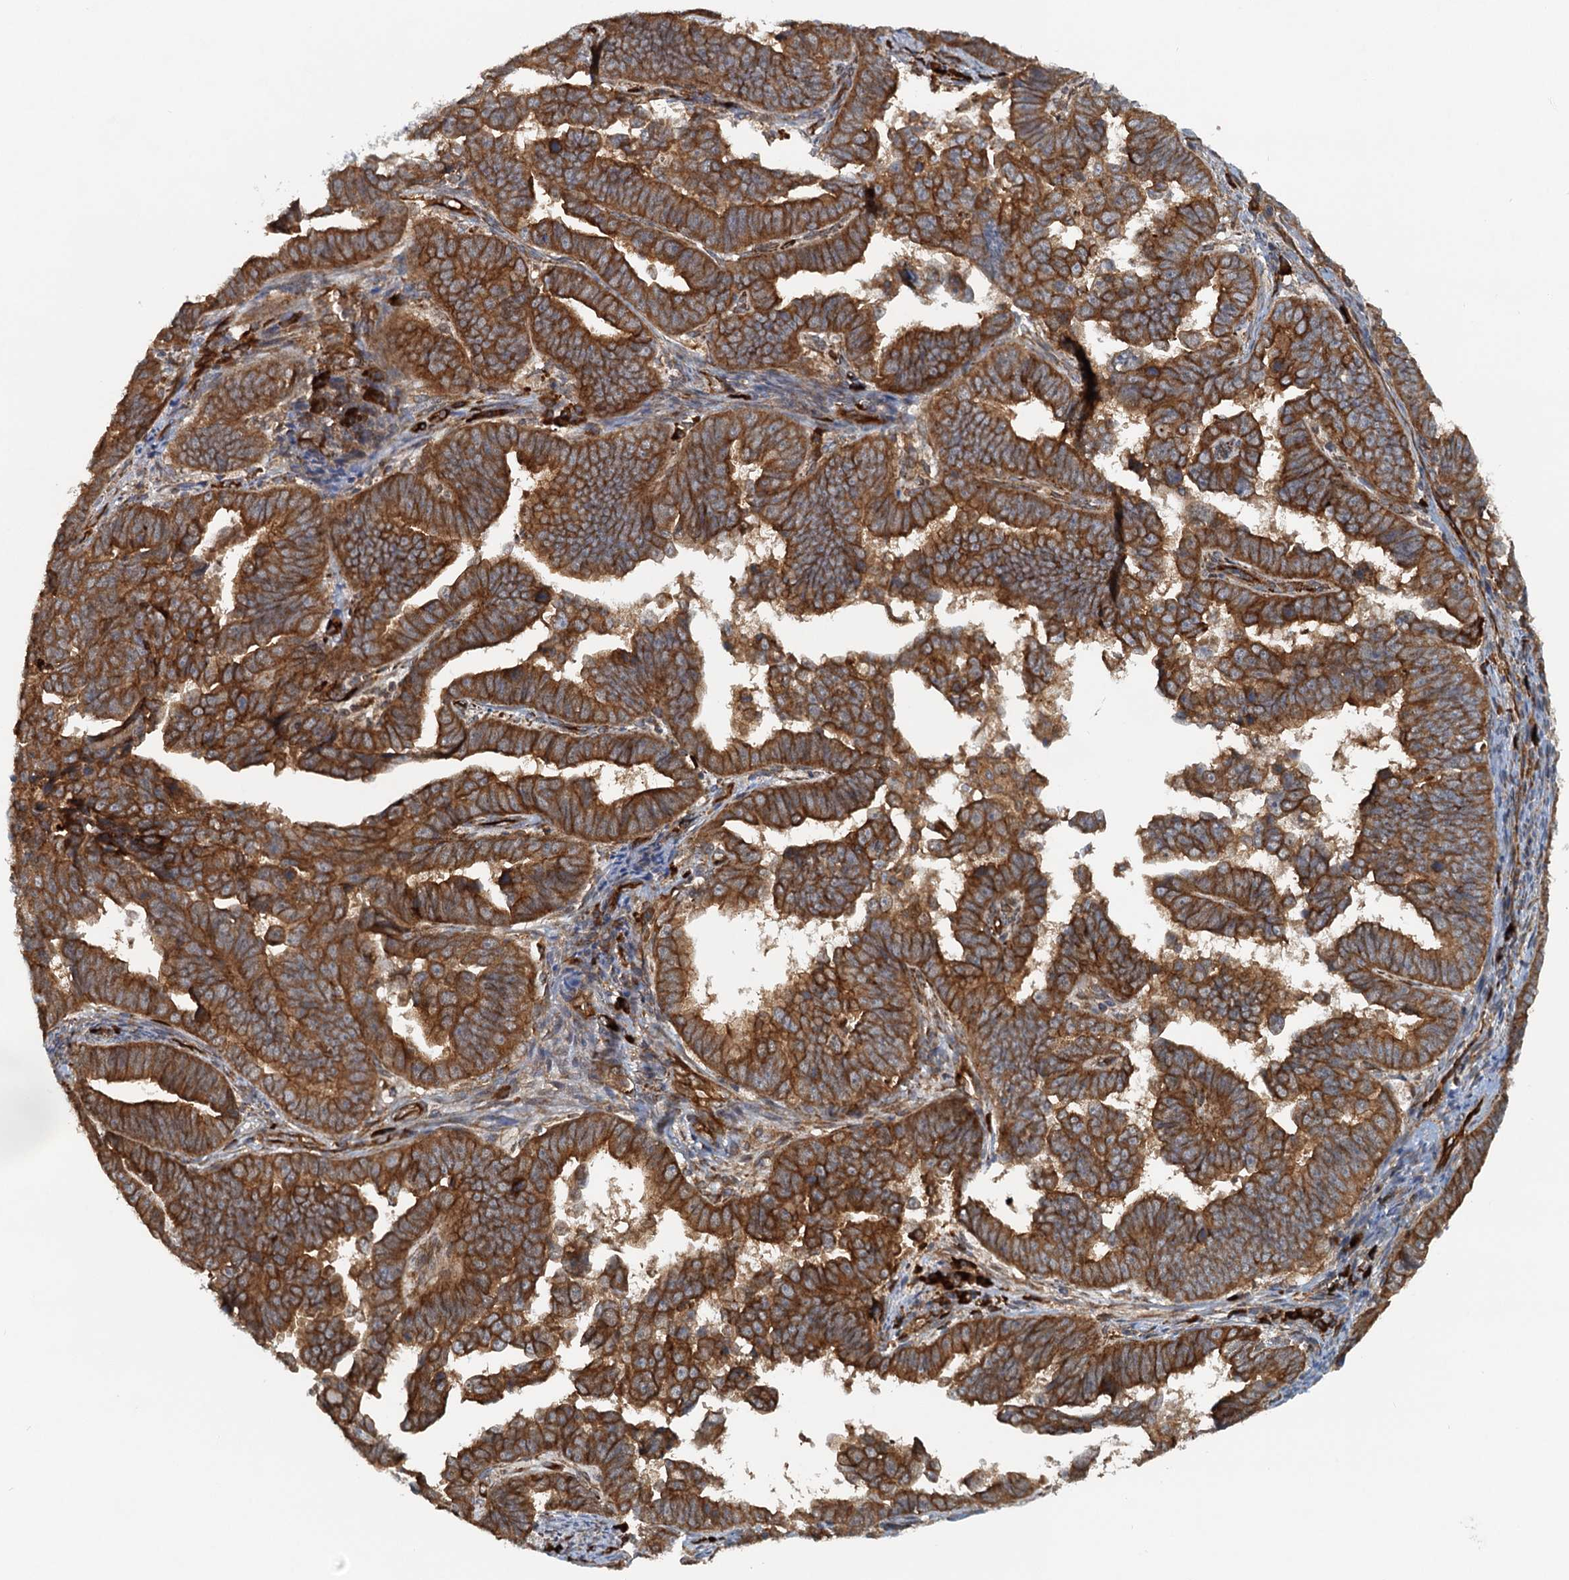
{"staining": {"intensity": "strong", "quantity": ">75%", "location": "cytoplasmic/membranous"}, "tissue": "endometrial cancer", "cell_type": "Tumor cells", "image_type": "cancer", "snomed": [{"axis": "morphology", "description": "Adenocarcinoma, NOS"}, {"axis": "topography", "description": "Endometrium"}], "caption": "DAB (3,3'-diaminobenzidine) immunohistochemical staining of adenocarcinoma (endometrial) shows strong cytoplasmic/membranous protein expression in approximately >75% of tumor cells.", "gene": "NIPAL3", "patient": {"sex": "female", "age": 75}}